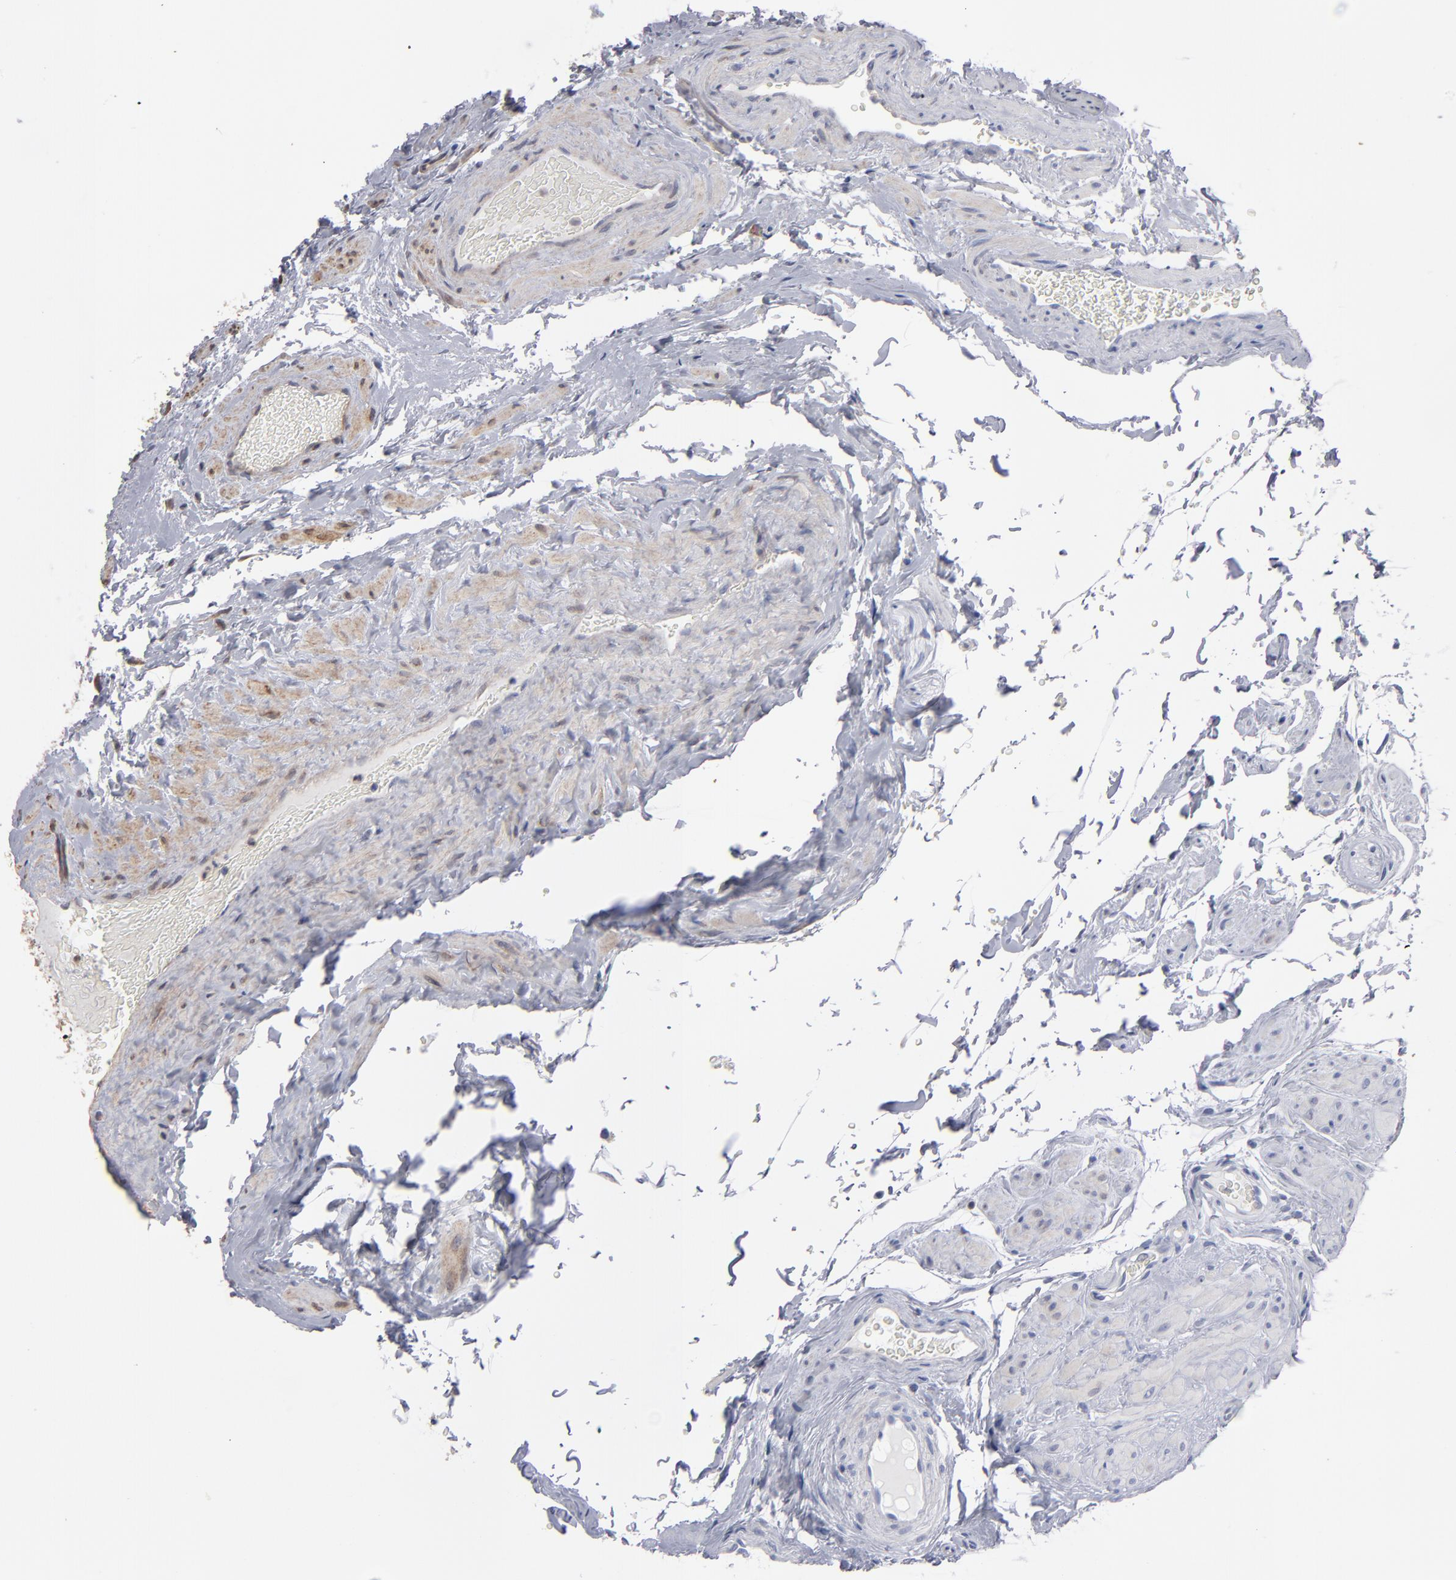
{"staining": {"intensity": "weak", "quantity": ">75%", "location": "cytoplasmic/membranous"}, "tissue": "epididymis", "cell_type": "Glandular cells", "image_type": "normal", "snomed": [{"axis": "morphology", "description": "Normal tissue, NOS"}, {"axis": "topography", "description": "Testis"}, {"axis": "topography", "description": "Epididymis"}], "caption": "Immunohistochemical staining of benign epididymis shows low levels of weak cytoplasmic/membranous expression in about >75% of glandular cells. (DAB (3,3'-diaminobenzidine) IHC with brightfield microscopy, high magnification).", "gene": "MIPOL1", "patient": {"sex": "male", "age": 36}}